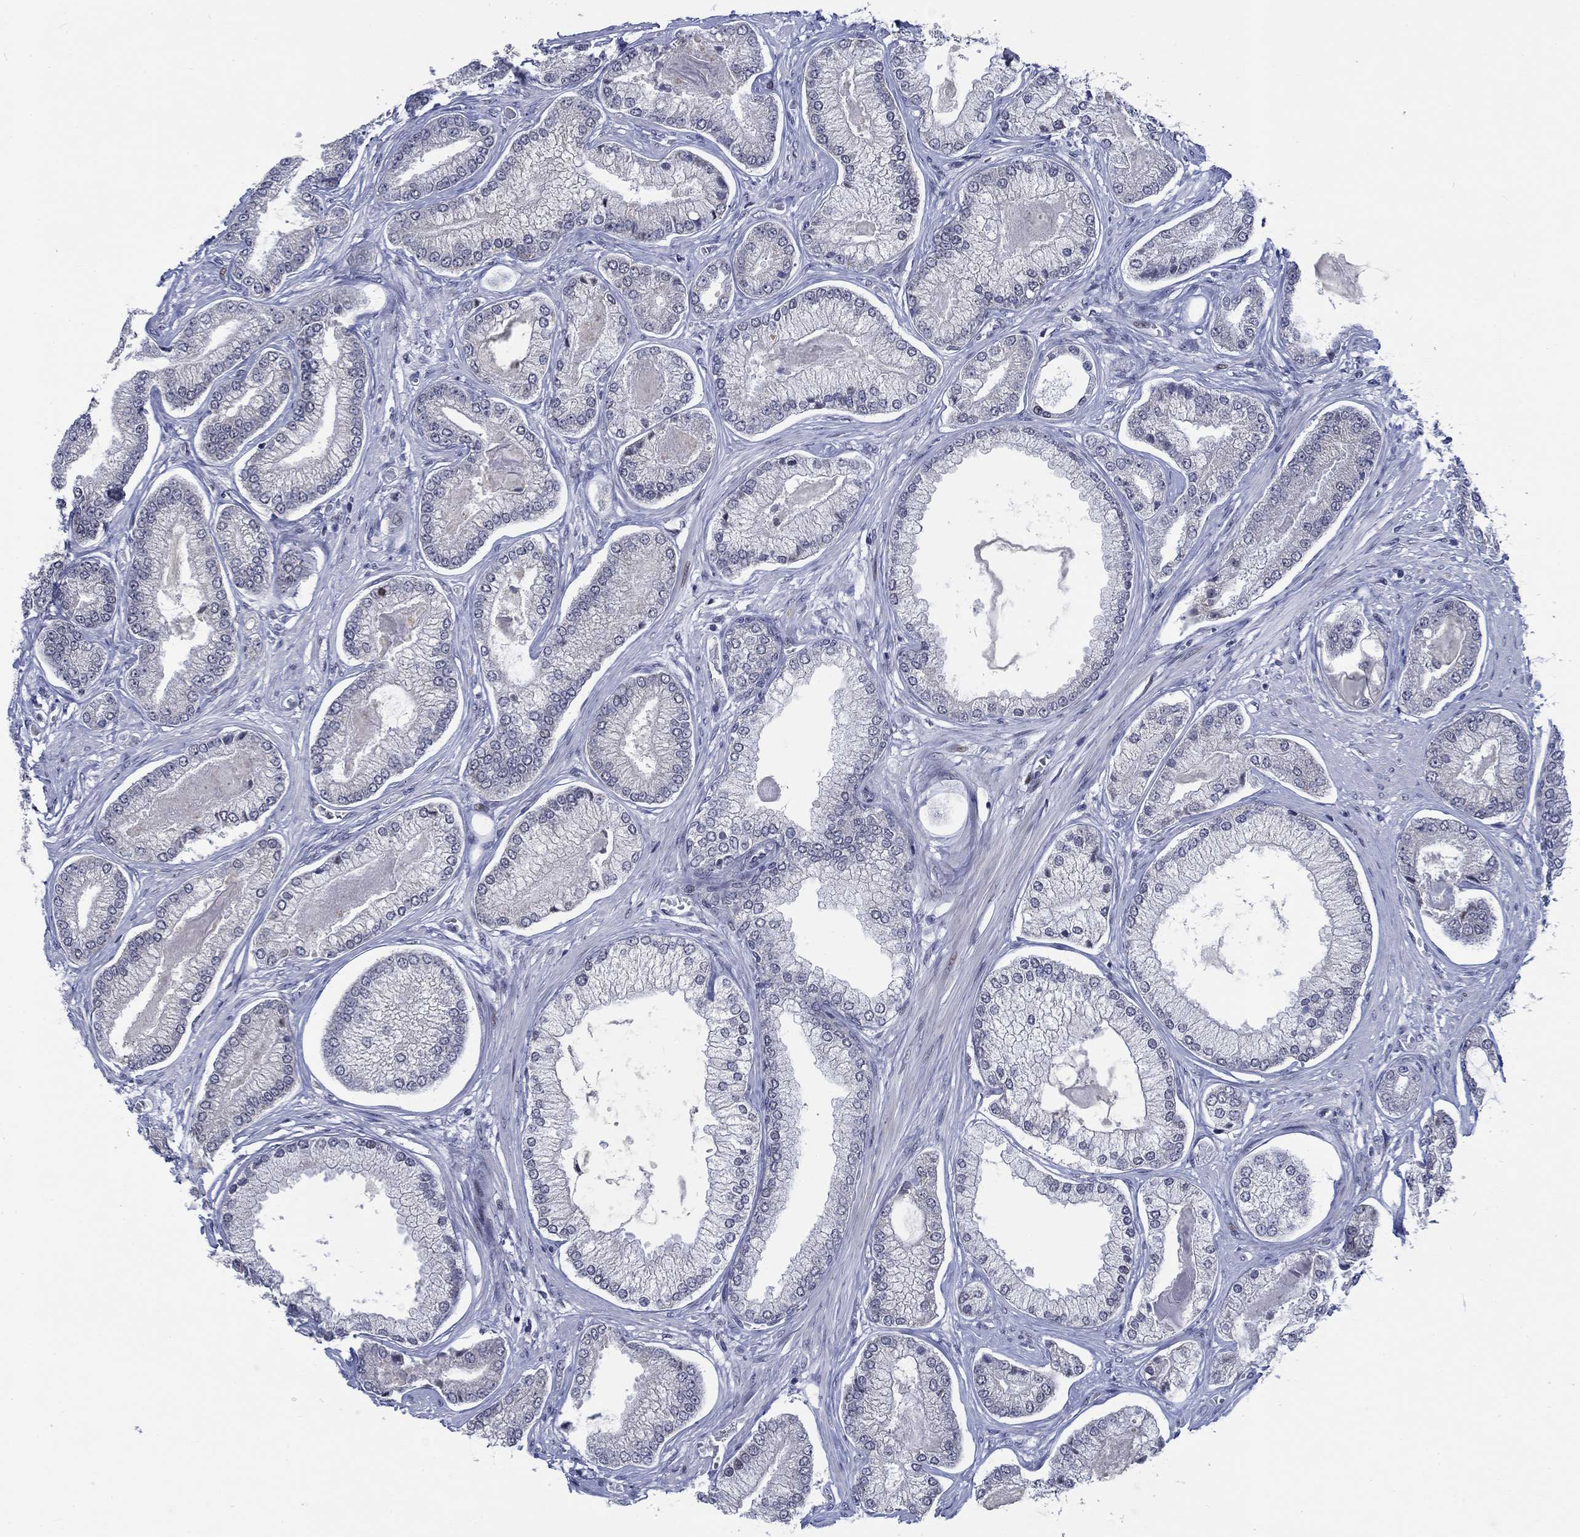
{"staining": {"intensity": "negative", "quantity": "none", "location": "none"}, "tissue": "prostate cancer", "cell_type": "Tumor cells", "image_type": "cancer", "snomed": [{"axis": "morphology", "description": "Adenocarcinoma, Low grade"}, {"axis": "topography", "description": "Prostate"}], "caption": "Low-grade adenocarcinoma (prostate) was stained to show a protein in brown. There is no significant positivity in tumor cells.", "gene": "NEU3", "patient": {"sex": "male", "age": 57}}